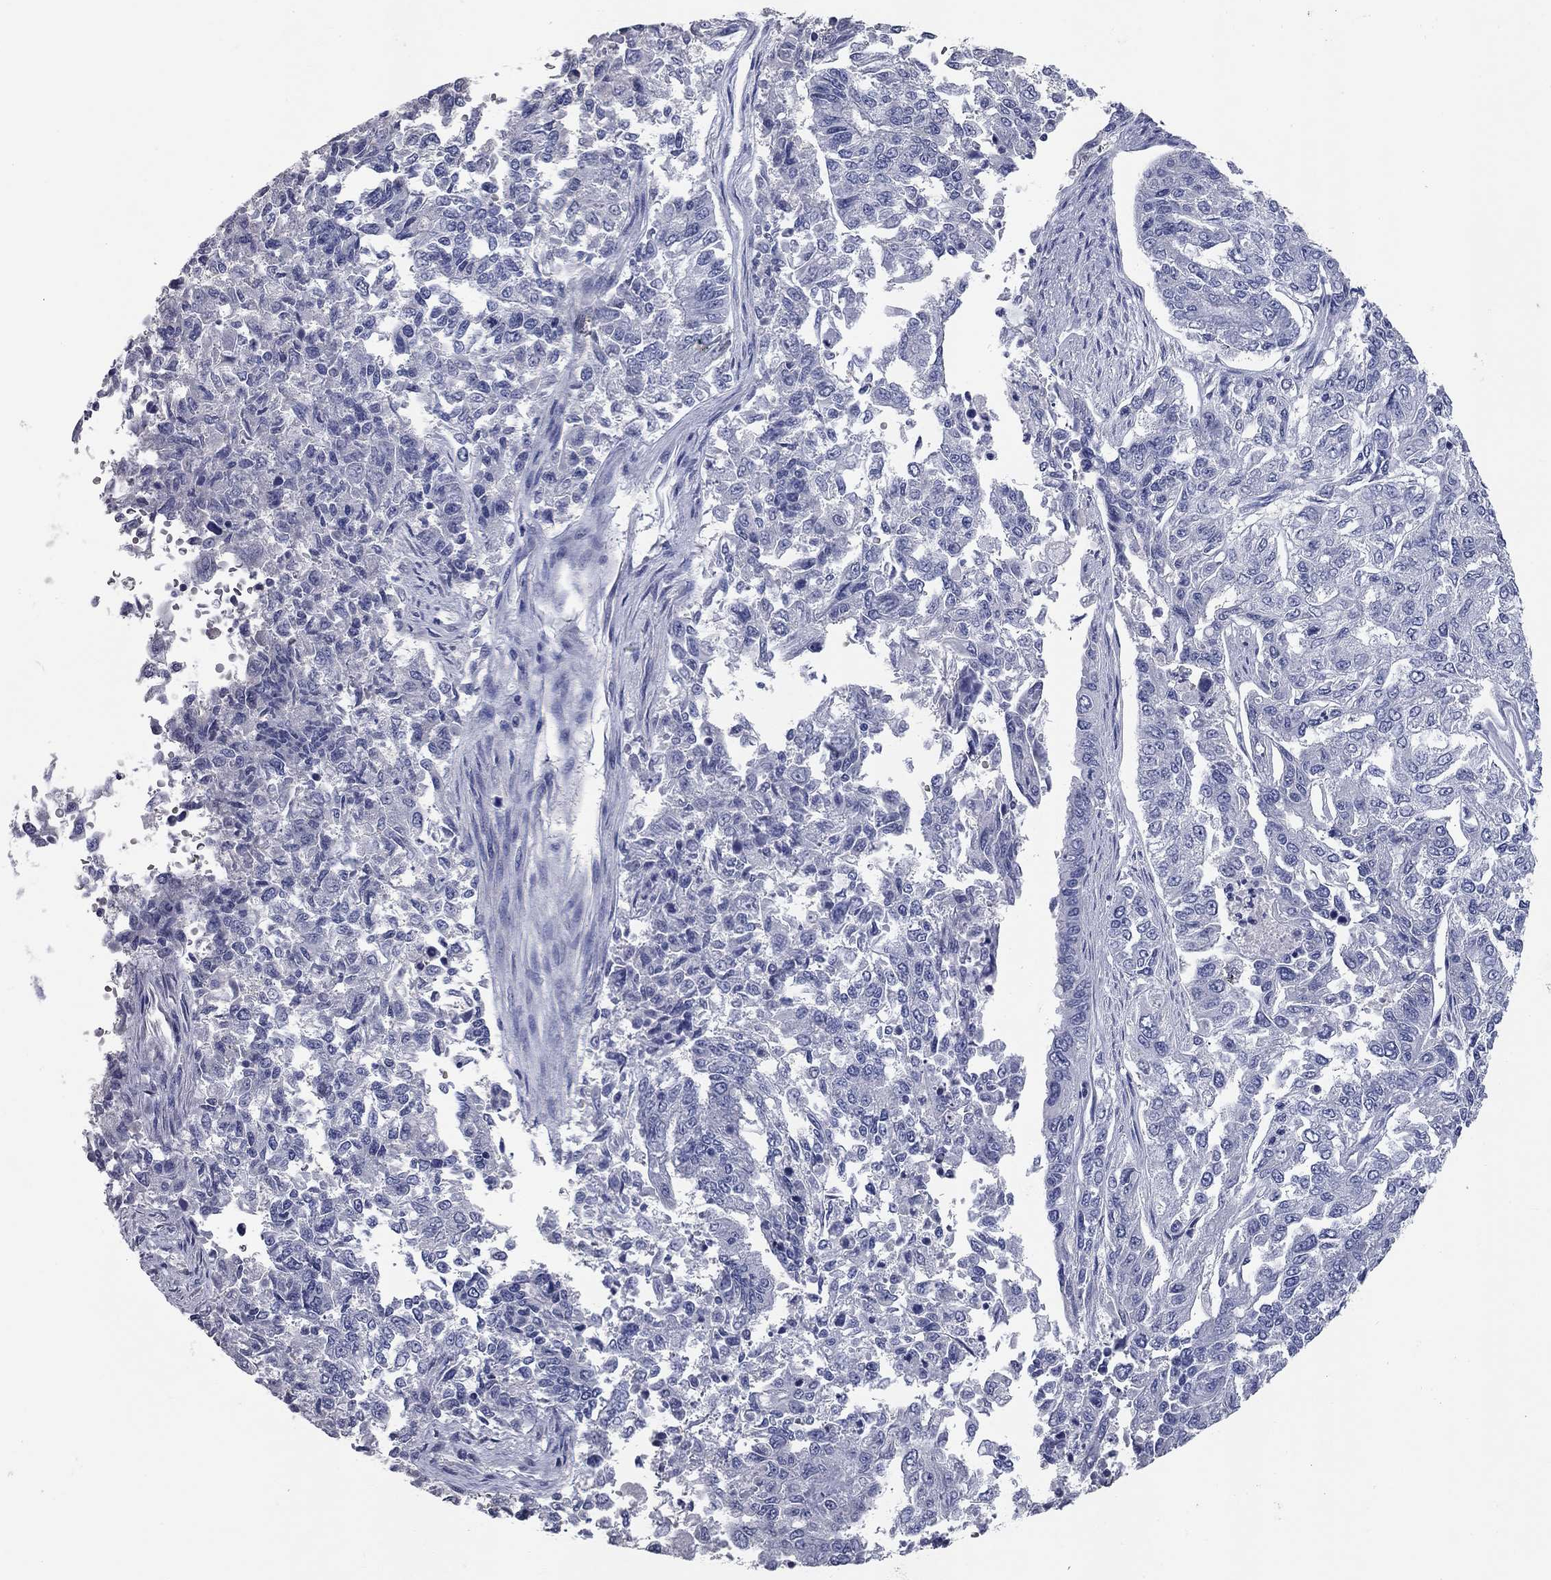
{"staining": {"intensity": "negative", "quantity": "none", "location": "none"}, "tissue": "endometrial cancer", "cell_type": "Tumor cells", "image_type": "cancer", "snomed": [{"axis": "morphology", "description": "Adenocarcinoma, NOS"}, {"axis": "topography", "description": "Uterus"}], "caption": "Immunohistochemistry photomicrograph of neoplastic tissue: human endometrial adenocarcinoma stained with DAB displays no significant protein positivity in tumor cells.", "gene": "SYT12", "patient": {"sex": "female", "age": 59}}